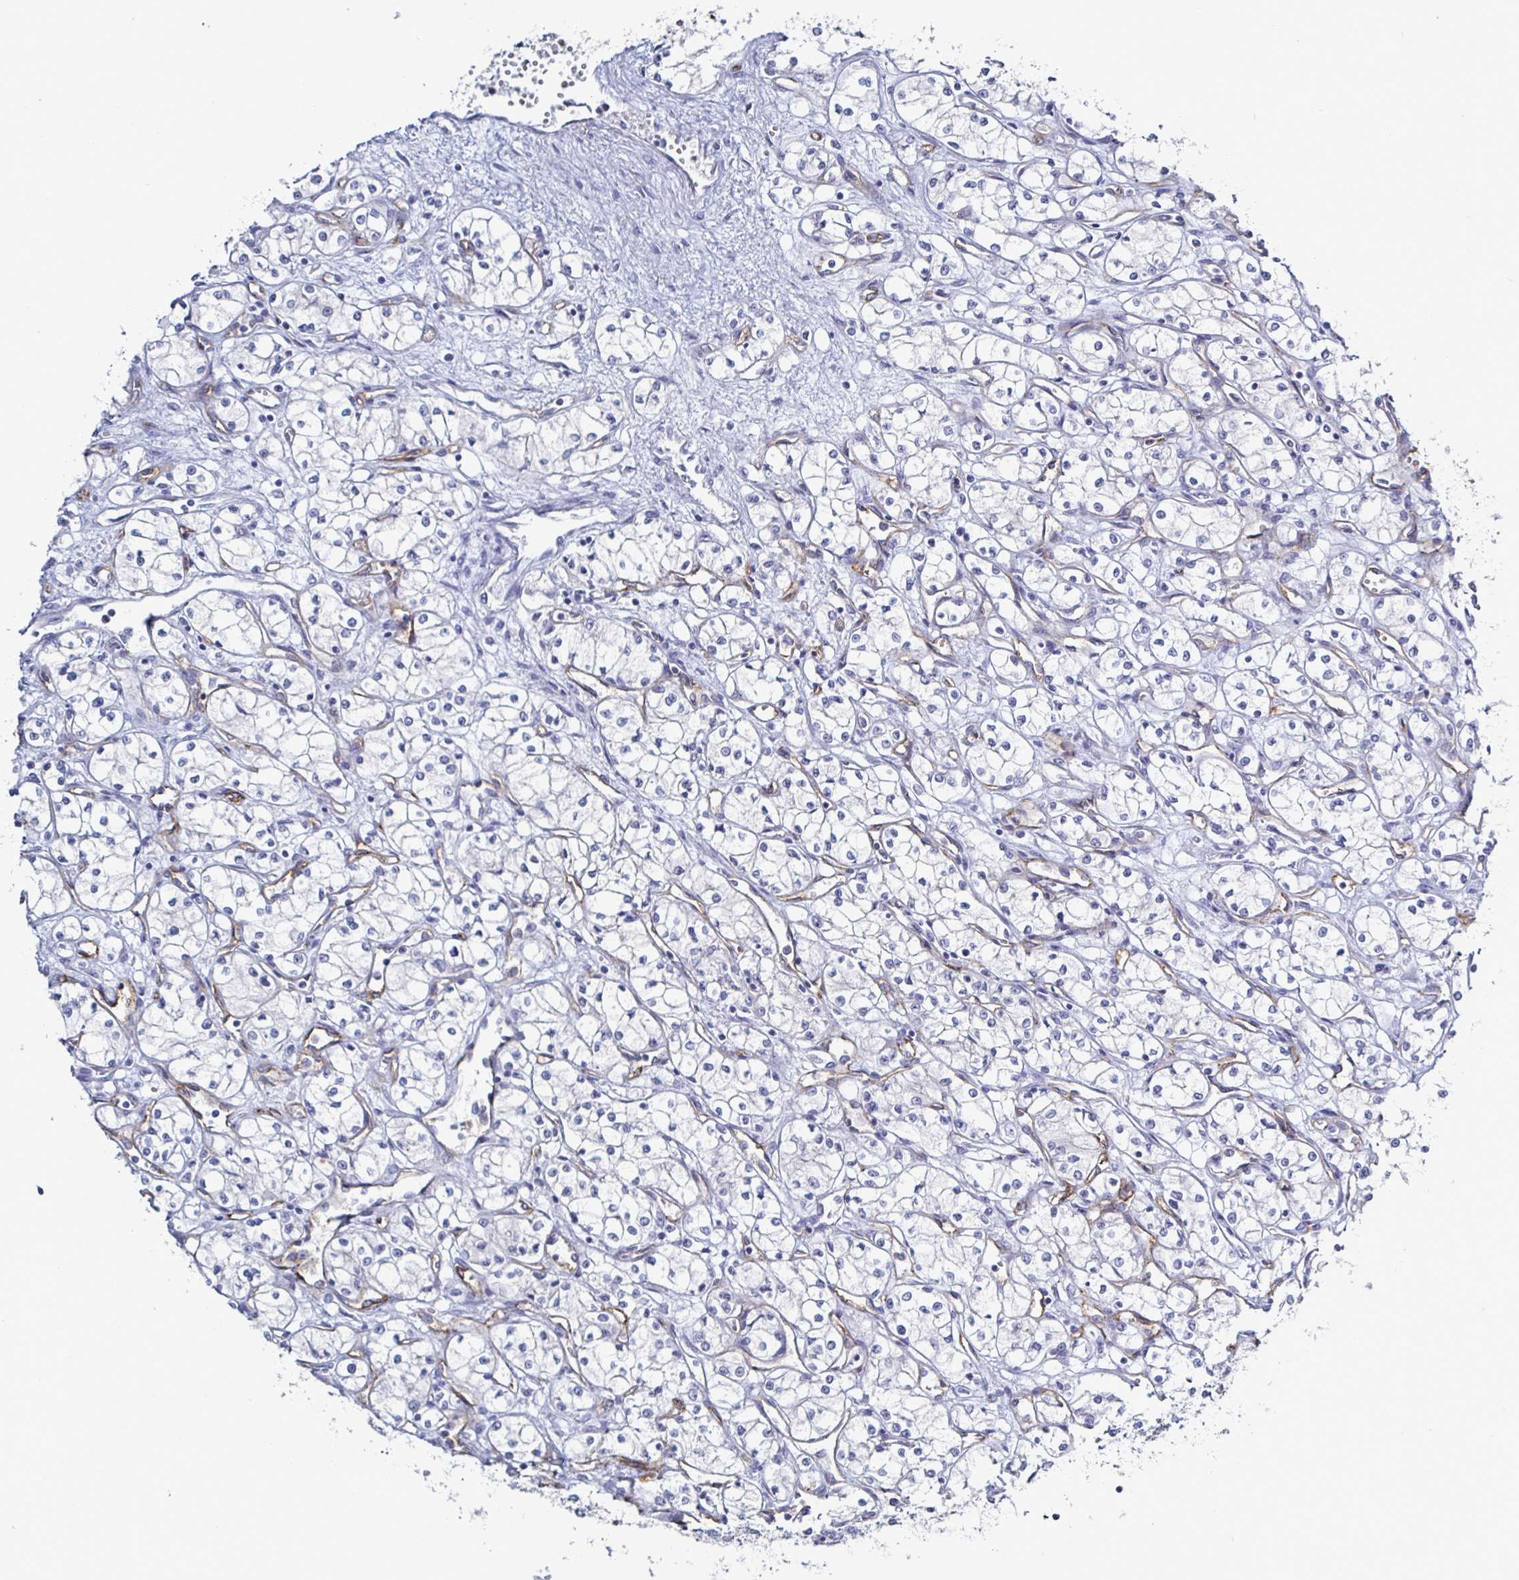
{"staining": {"intensity": "negative", "quantity": "none", "location": "none"}, "tissue": "renal cancer", "cell_type": "Tumor cells", "image_type": "cancer", "snomed": [{"axis": "morphology", "description": "Normal tissue, NOS"}, {"axis": "morphology", "description": "Adenocarcinoma, NOS"}, {"axis": "topography", "description": "Kidney"}], "caption": "DAB immunohistochemical staining of human renal cancer shows no significant staining in tumor cells. Nuclei are stained in blue.", "gene": "ACSBG2", "patient": {"sex": "male", "age": 59}}